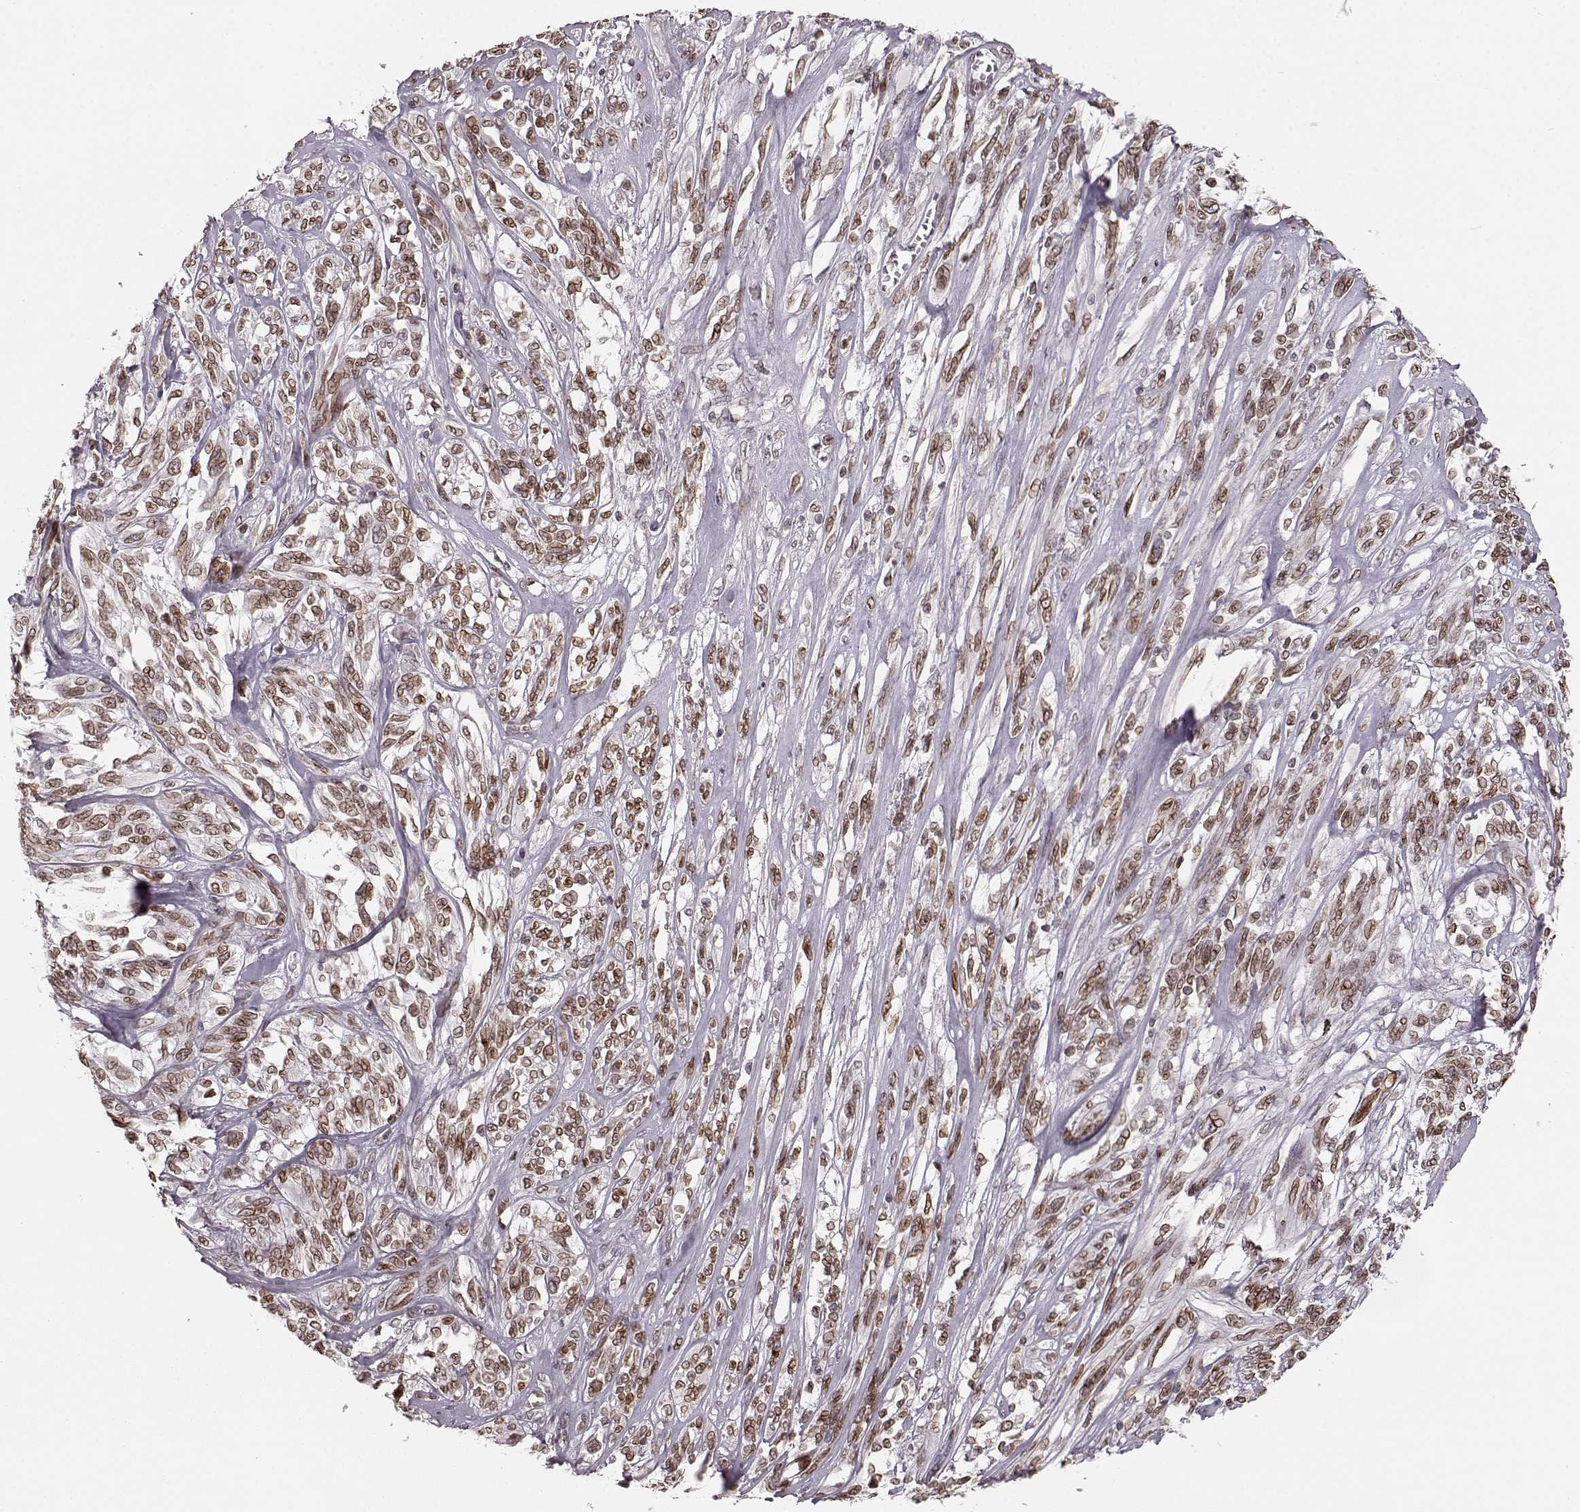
{"staining": {"intensity": "strong", "quantity": ">75%", "location": "cytoplasmic/membranous,nuclear"}, "tissue": "melanoma", "cell_type": "Tumor cells", "image_type": "cancer", "snomed": [{"axis": "morphology", "description": "Malignant melanoma, NOS"}, {"axis": "topography", "description": "Skin"}], "caption": "A histopathology image showing strong cytoplasmic/membranous and nuclear positivity in approximately >75% of tumor cells in malignant melanoma, as visualized by brown immunohistochemical staining.", "gene": "DCAF12", "patient": {"sex": "female", "age": 91}}